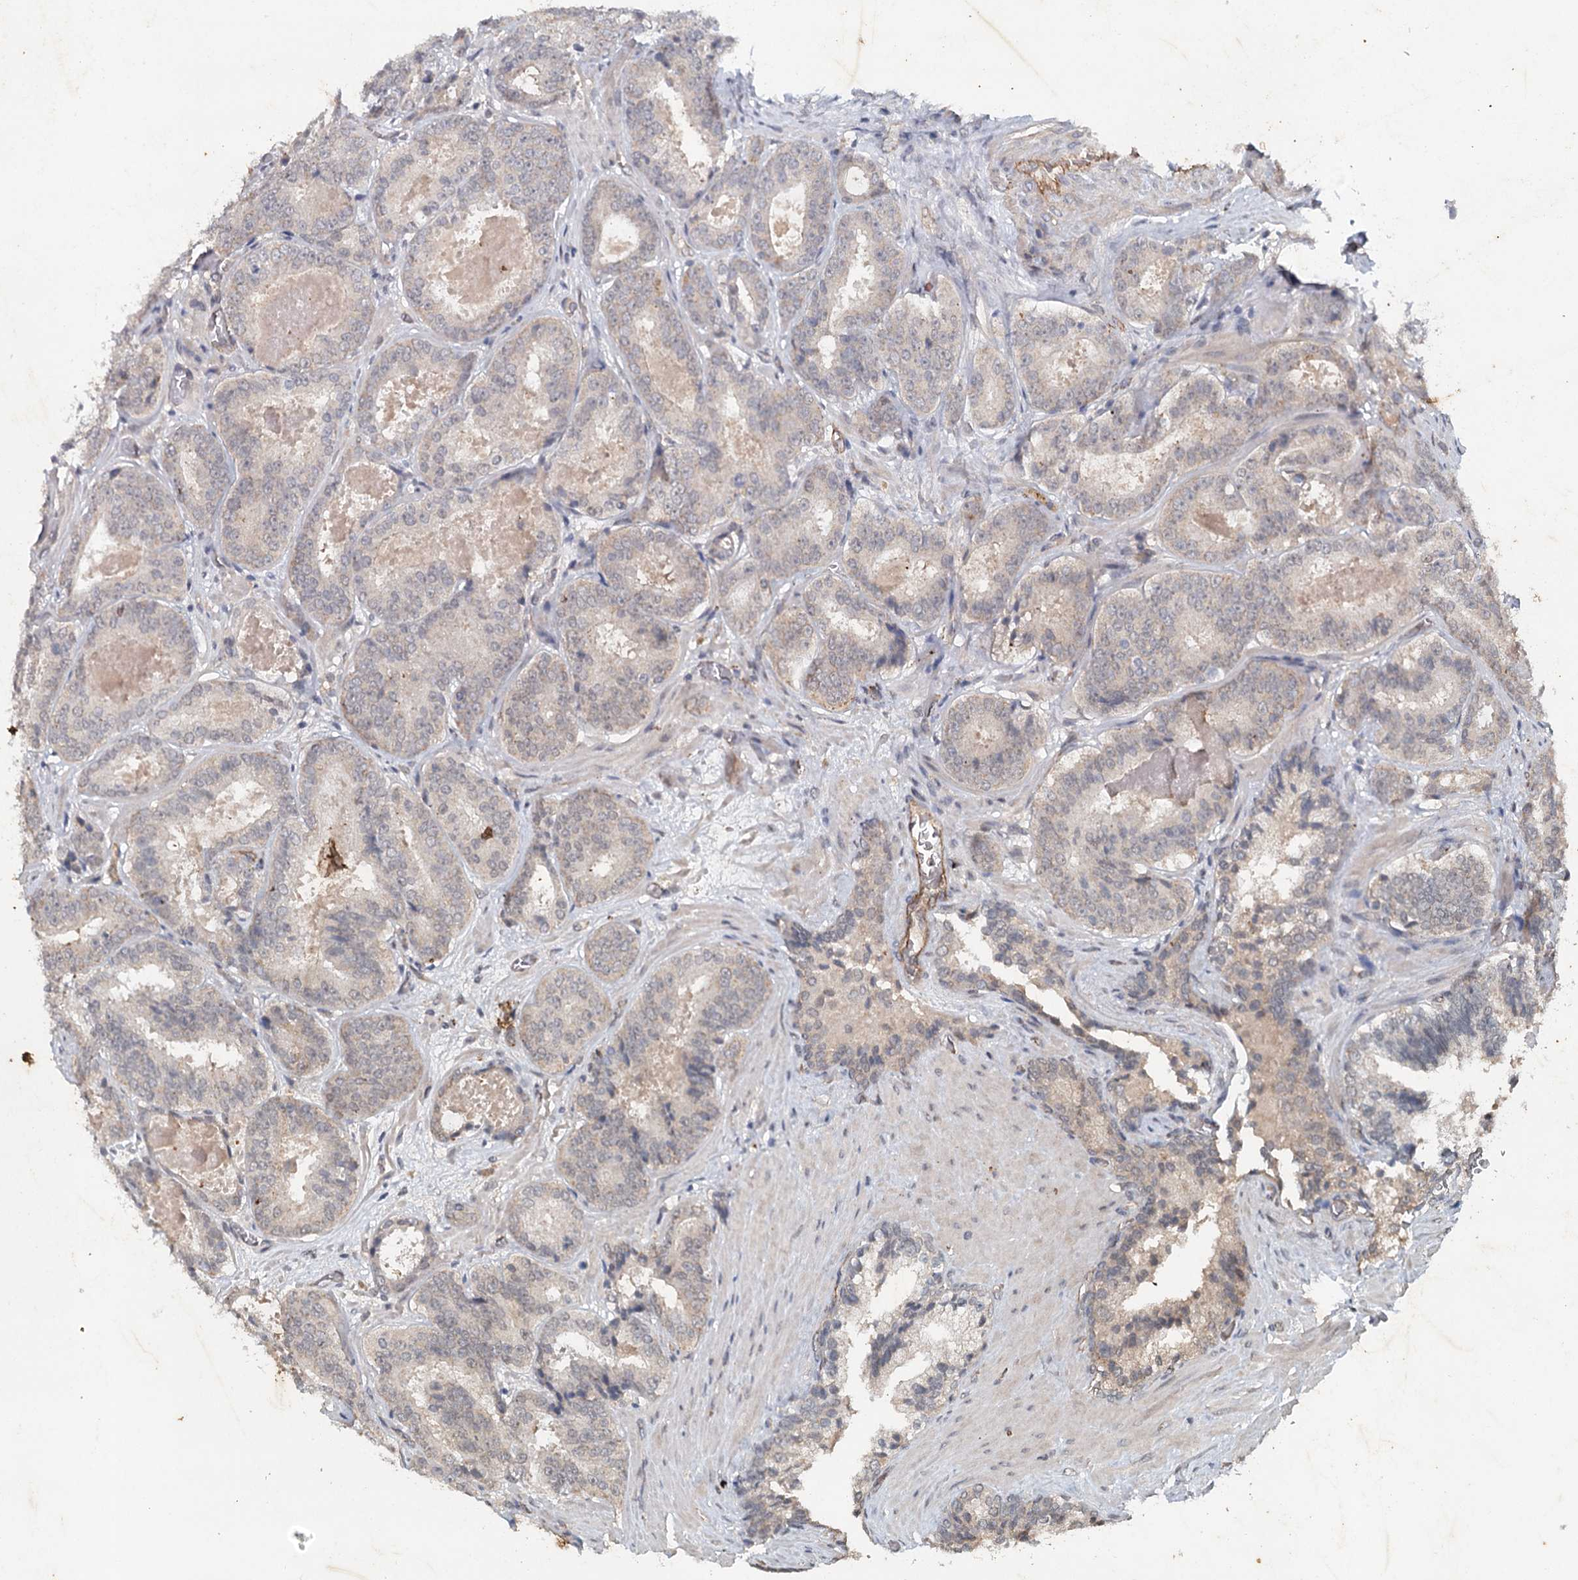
{"staining": {"intensity": "negative", "quantity": "none", "location": "none"}, "tissue": "prostate cancer", "cell_type": "Tumor cells", "image_type": "cancer", "snomed": [{"axis": "morphology", "description": "Adenocarcinoma, High grade"}, {"axis": "topography", "description": "Prostate"}], "caption": "Immunohistochemistry (IHC) of human prostate cancer (adenocarcinoma (high-grade)) reveals no positivity in tumor cells. (DAB (3,3'-diaminobenzidine) IHC with hematoxylin counter stain).", "gene": "SYNPO", "patient": {"sex": "male", "age": 57}}